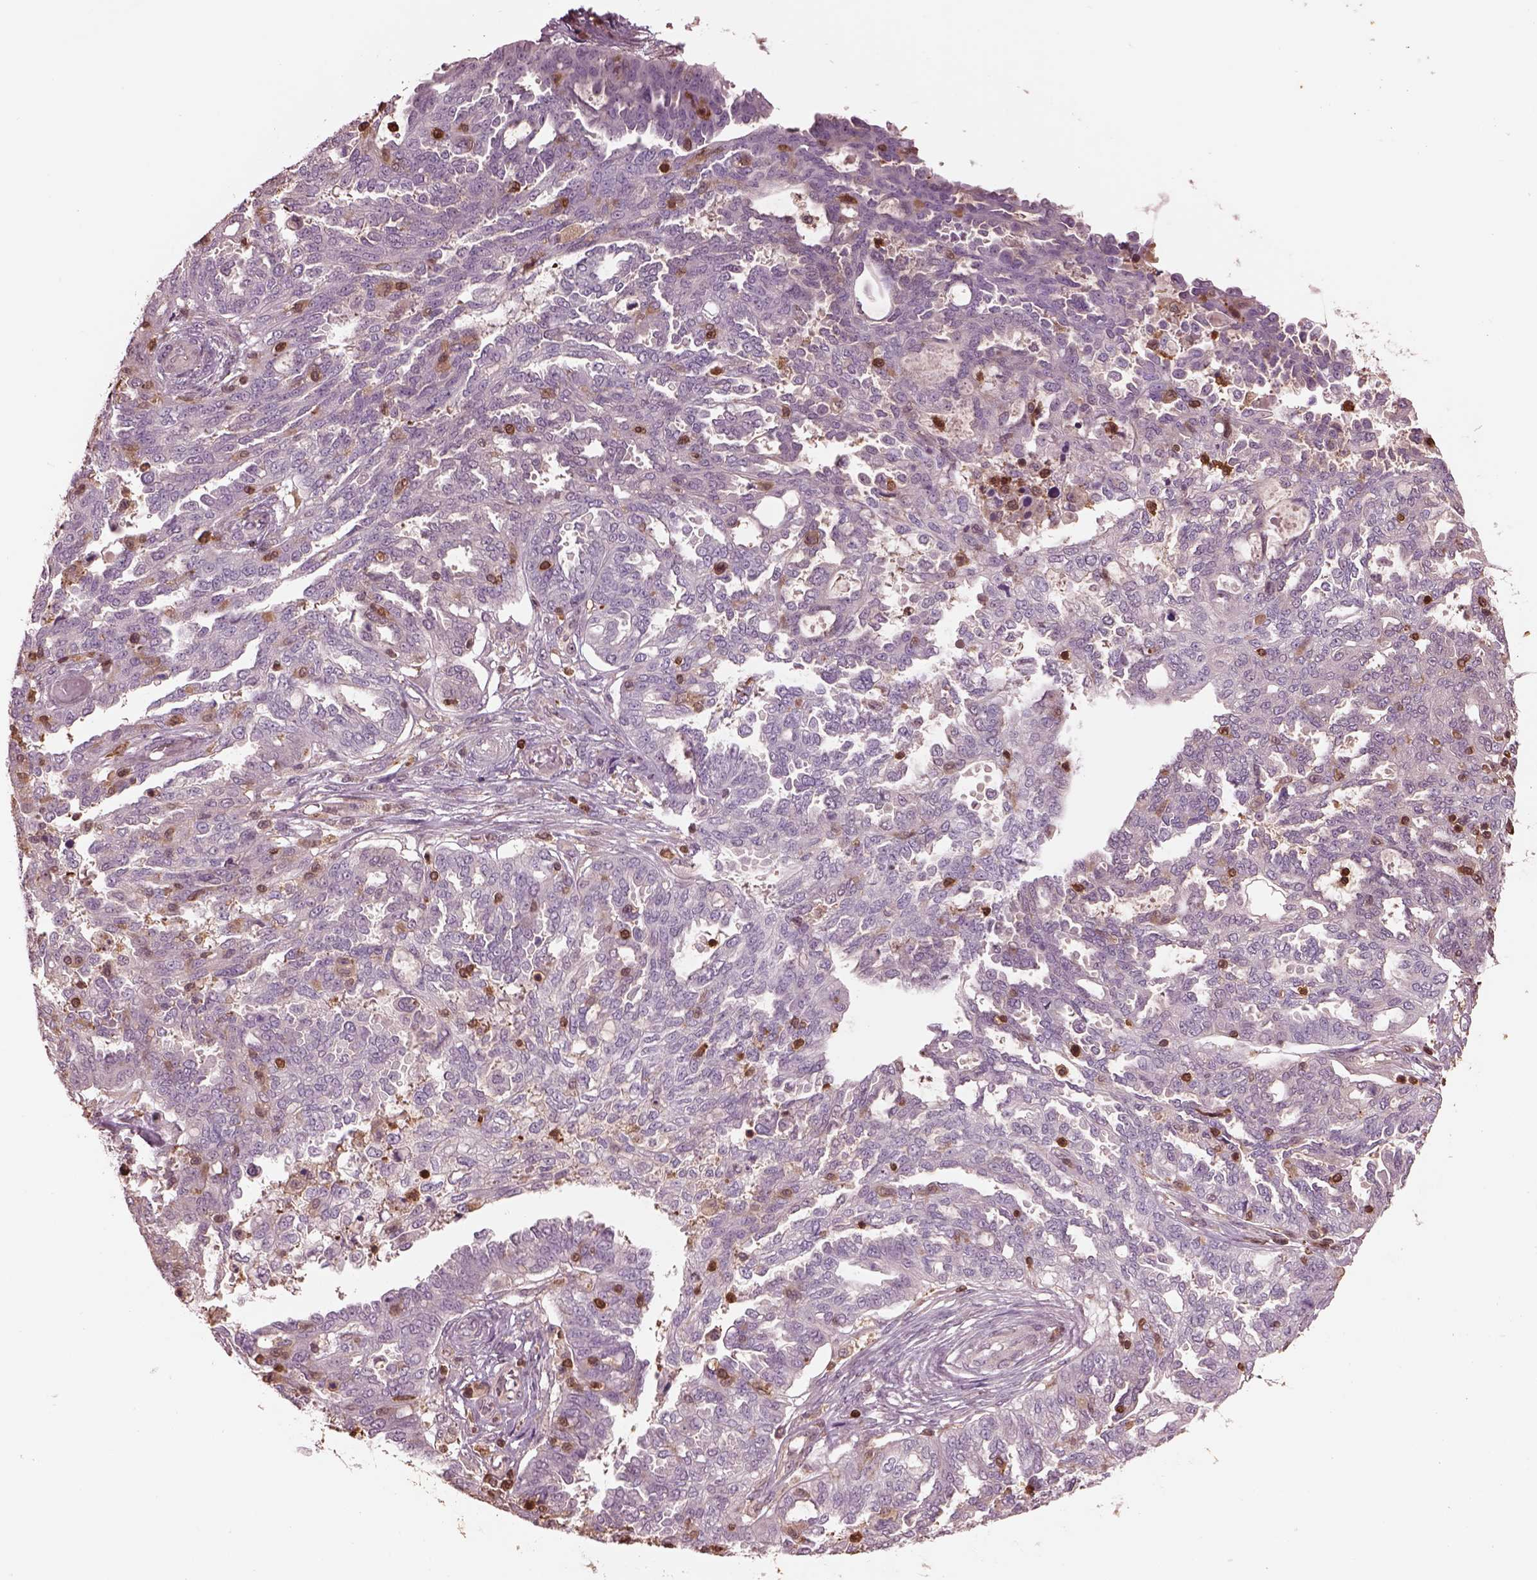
{"staining": {"intensity": "negative", "quantity": "none", "location": "none"}, "tissue": "ovarian cancer", "cell_type": "Tumor cells", "image_type": "cancer", "snomed": [{"axis": "morphology", "description": "Cystadenocarcinoma, serous, NOS"}, {"axis": "topography", "description": "Ovary"}], "caption": "An immunohistochemistry histopathology image of ovarian serous cystadenocarcinoma is shown. There is no staining in tumor cells of ovarian serous cystadenocarcinoma.", "gene": "IL31RA", "patient": {"sex": "female", "age": 67}}